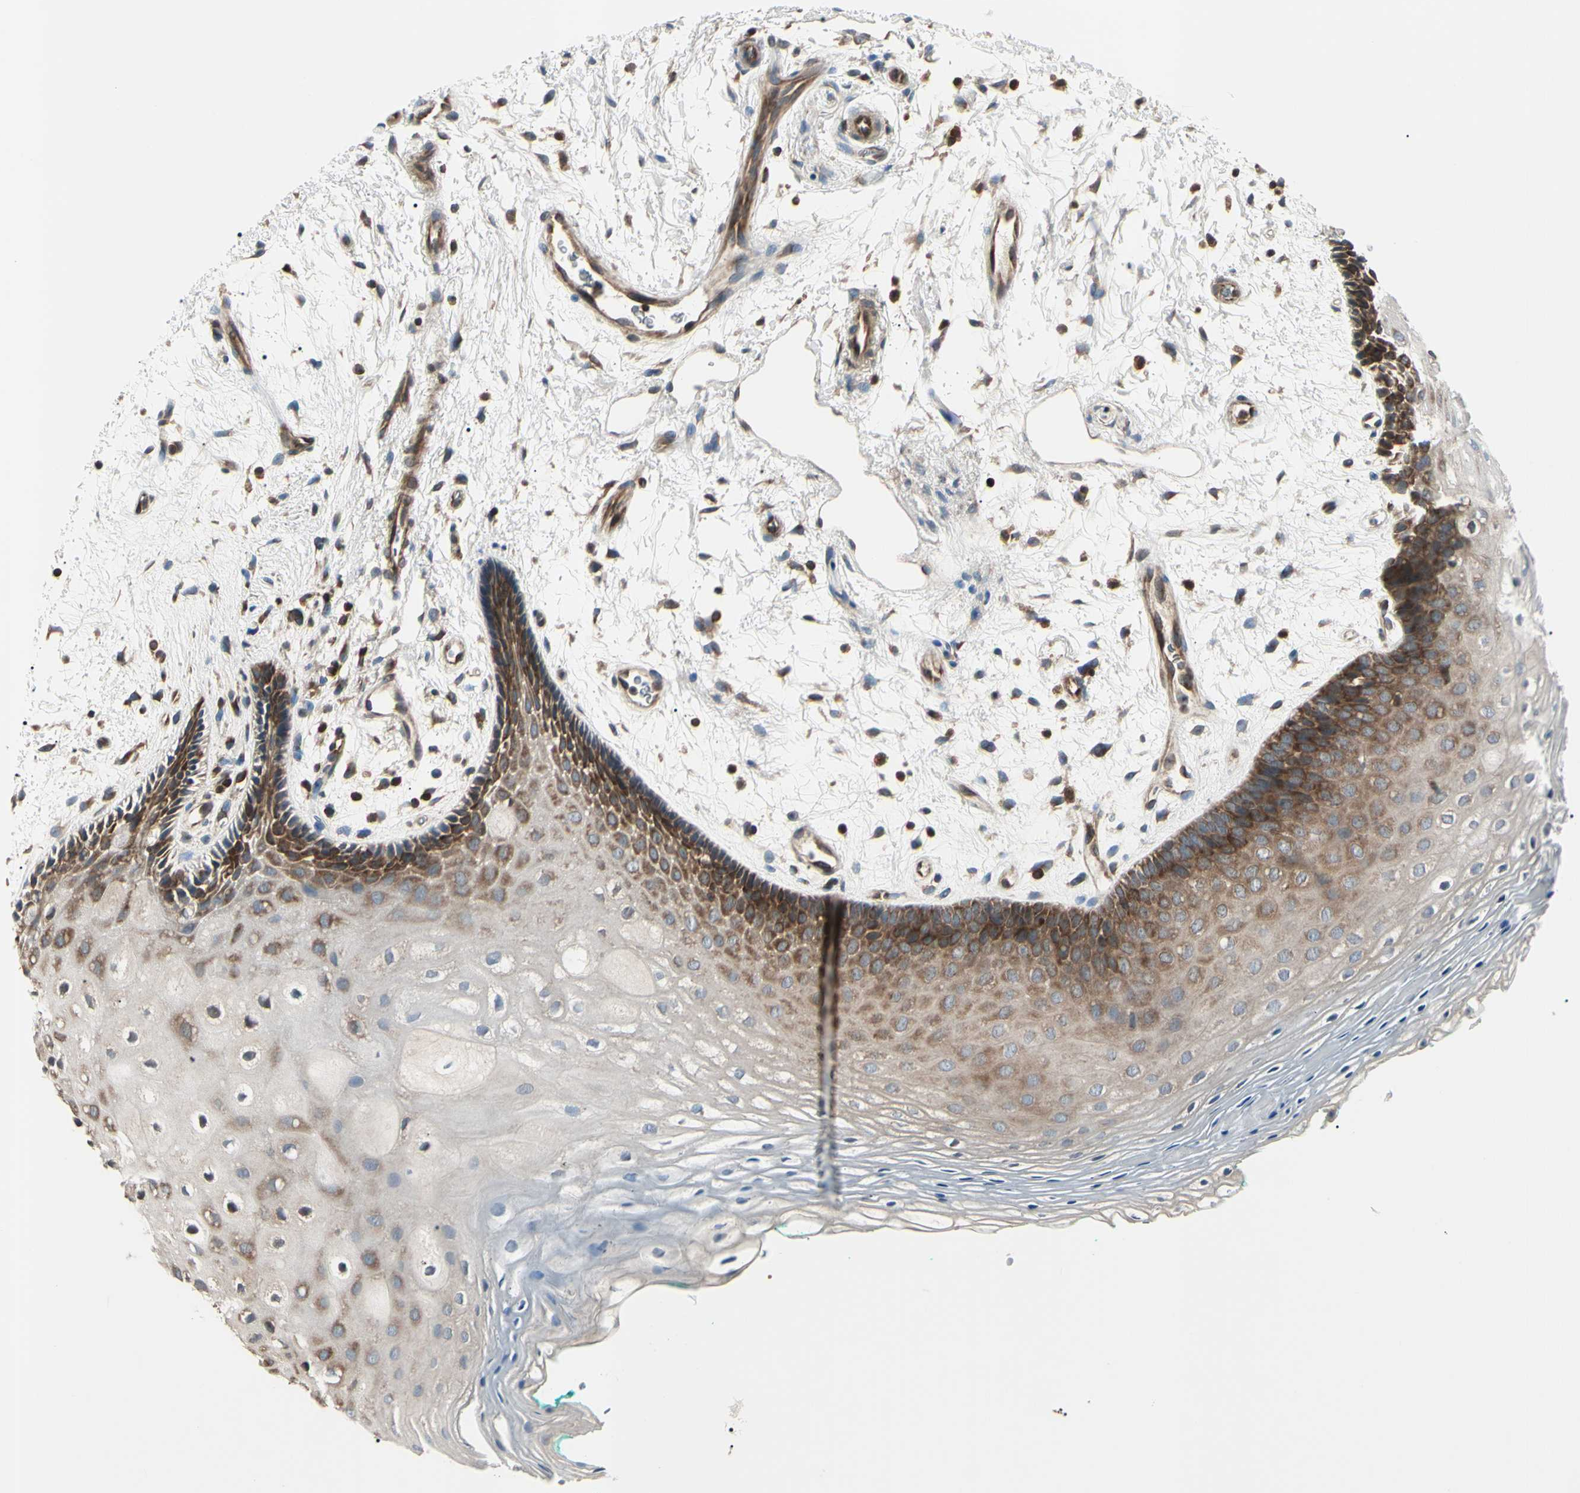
{"staining": {"intensity": "strong", "quantity": "25%-75%", "location": "cytoplasmic/membranous"}, "tissue": "oral mucosa", "cell_type": "Squamous epithelial cells", "image_type": "normal", "snomed": [{"axis": "morphology", "description": "Normal tissue, NOS"}, {"axis": "topography", "description": "Skeletal muscle"}, {"axis": "topography", "description": "Oral tissue"}, {"axis": "topography", "description": "Peripheral nerve tissue"}], "caption": "About 25%-75% of squamous epithelial cells in unremarkable oral mucosa show strong cytoplasmic/membranous protein positivity as visualized by brown immunohistochemical staining.", "gene": "MAPRE1", "patient": {"sex": "female", "age": 84}}